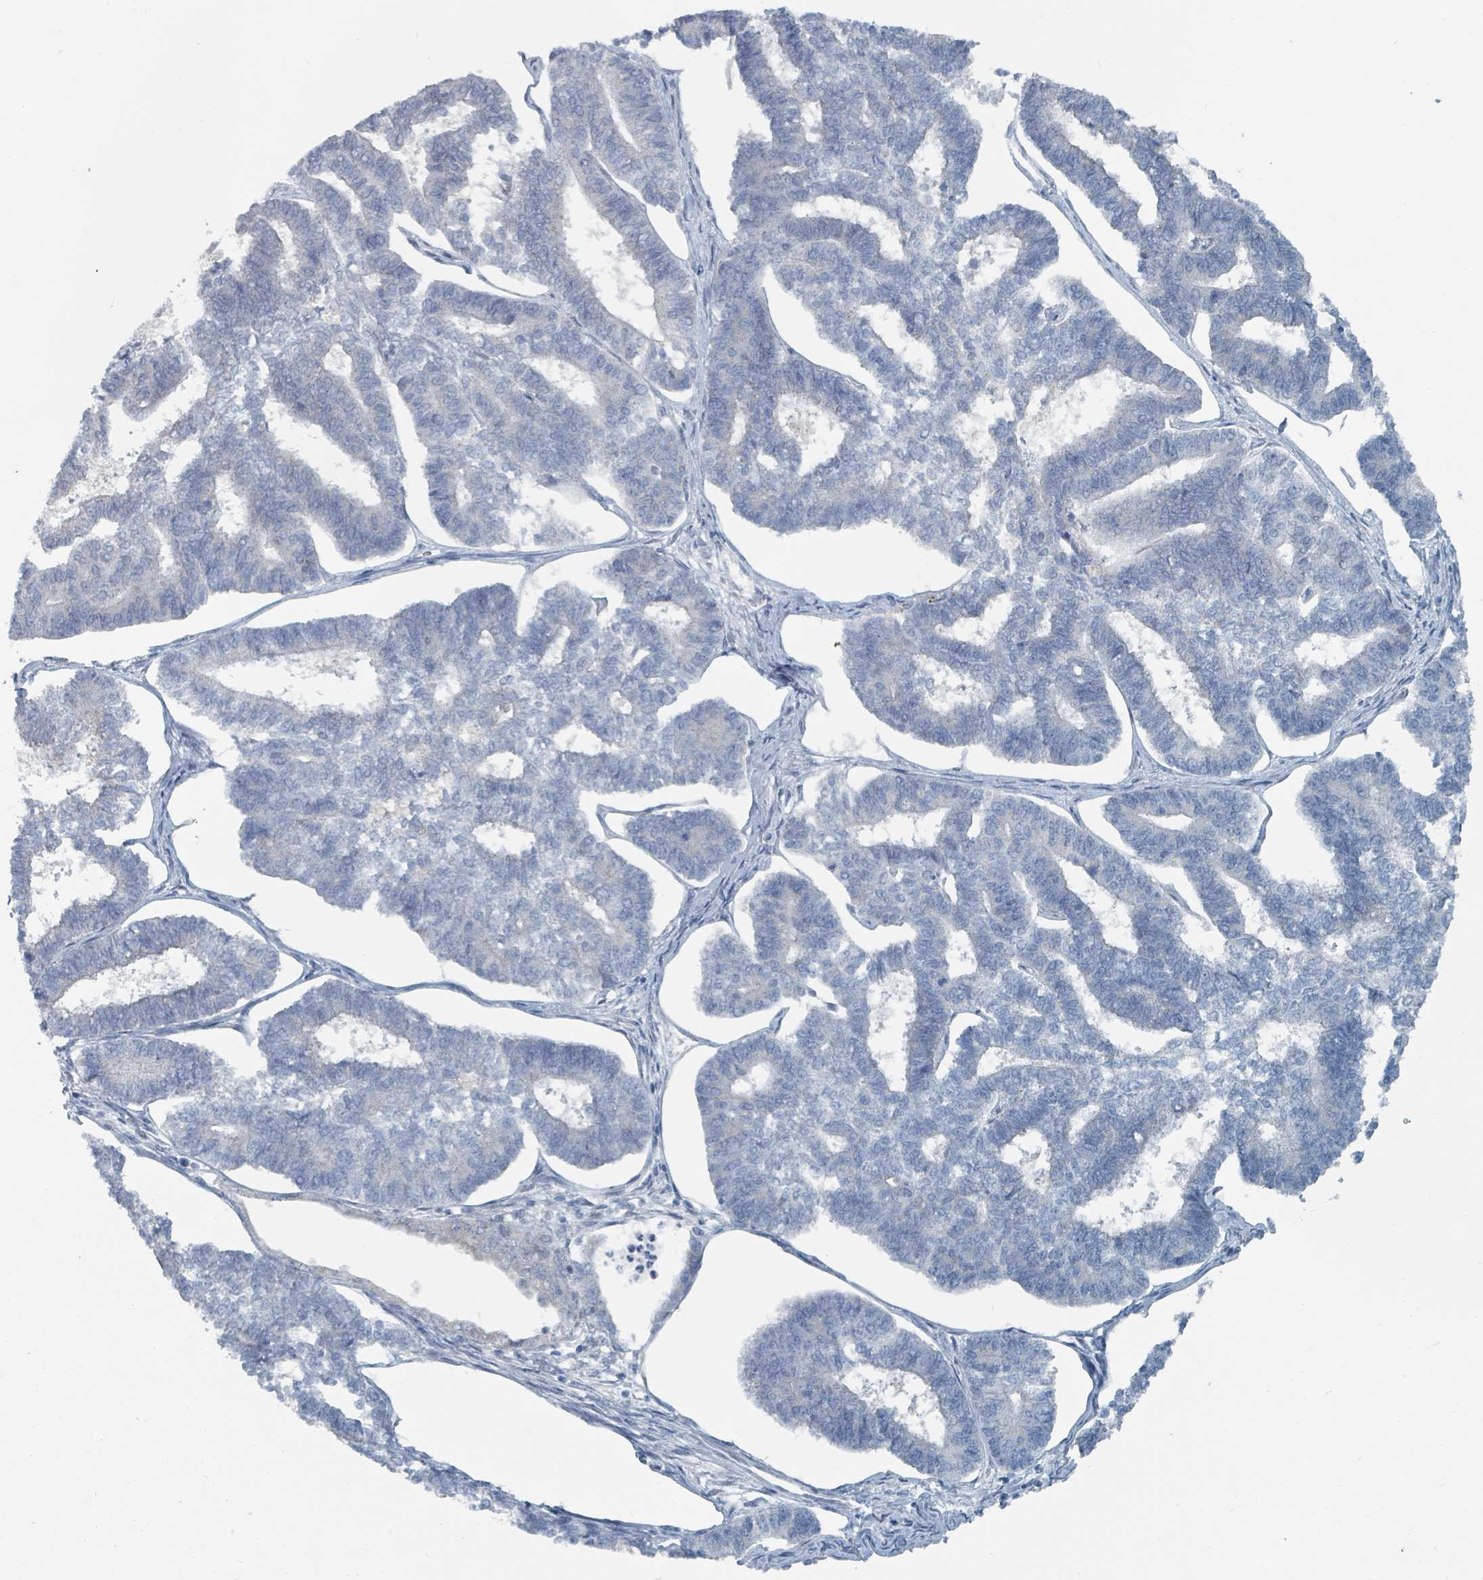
{"staining": {"intensity": "negative", "quantity": "none", "location": "none"}, "tissue": "endometrial cancer", "cell_type": "Tumor cells", "image_type": "cancer", "snomed": [{"axis": "morphology", "description": "Adenocarcinoma, NOS"}, {"axis": "topography", "description": "Endometrium"}], "caption": "This is a histopathology image of IHC staining of endometrial cancer (adenocarcinoma), which shows no staining in tumor cells.", "gene": "RASA4", "patient": {"sex": "female", "age": 70}}